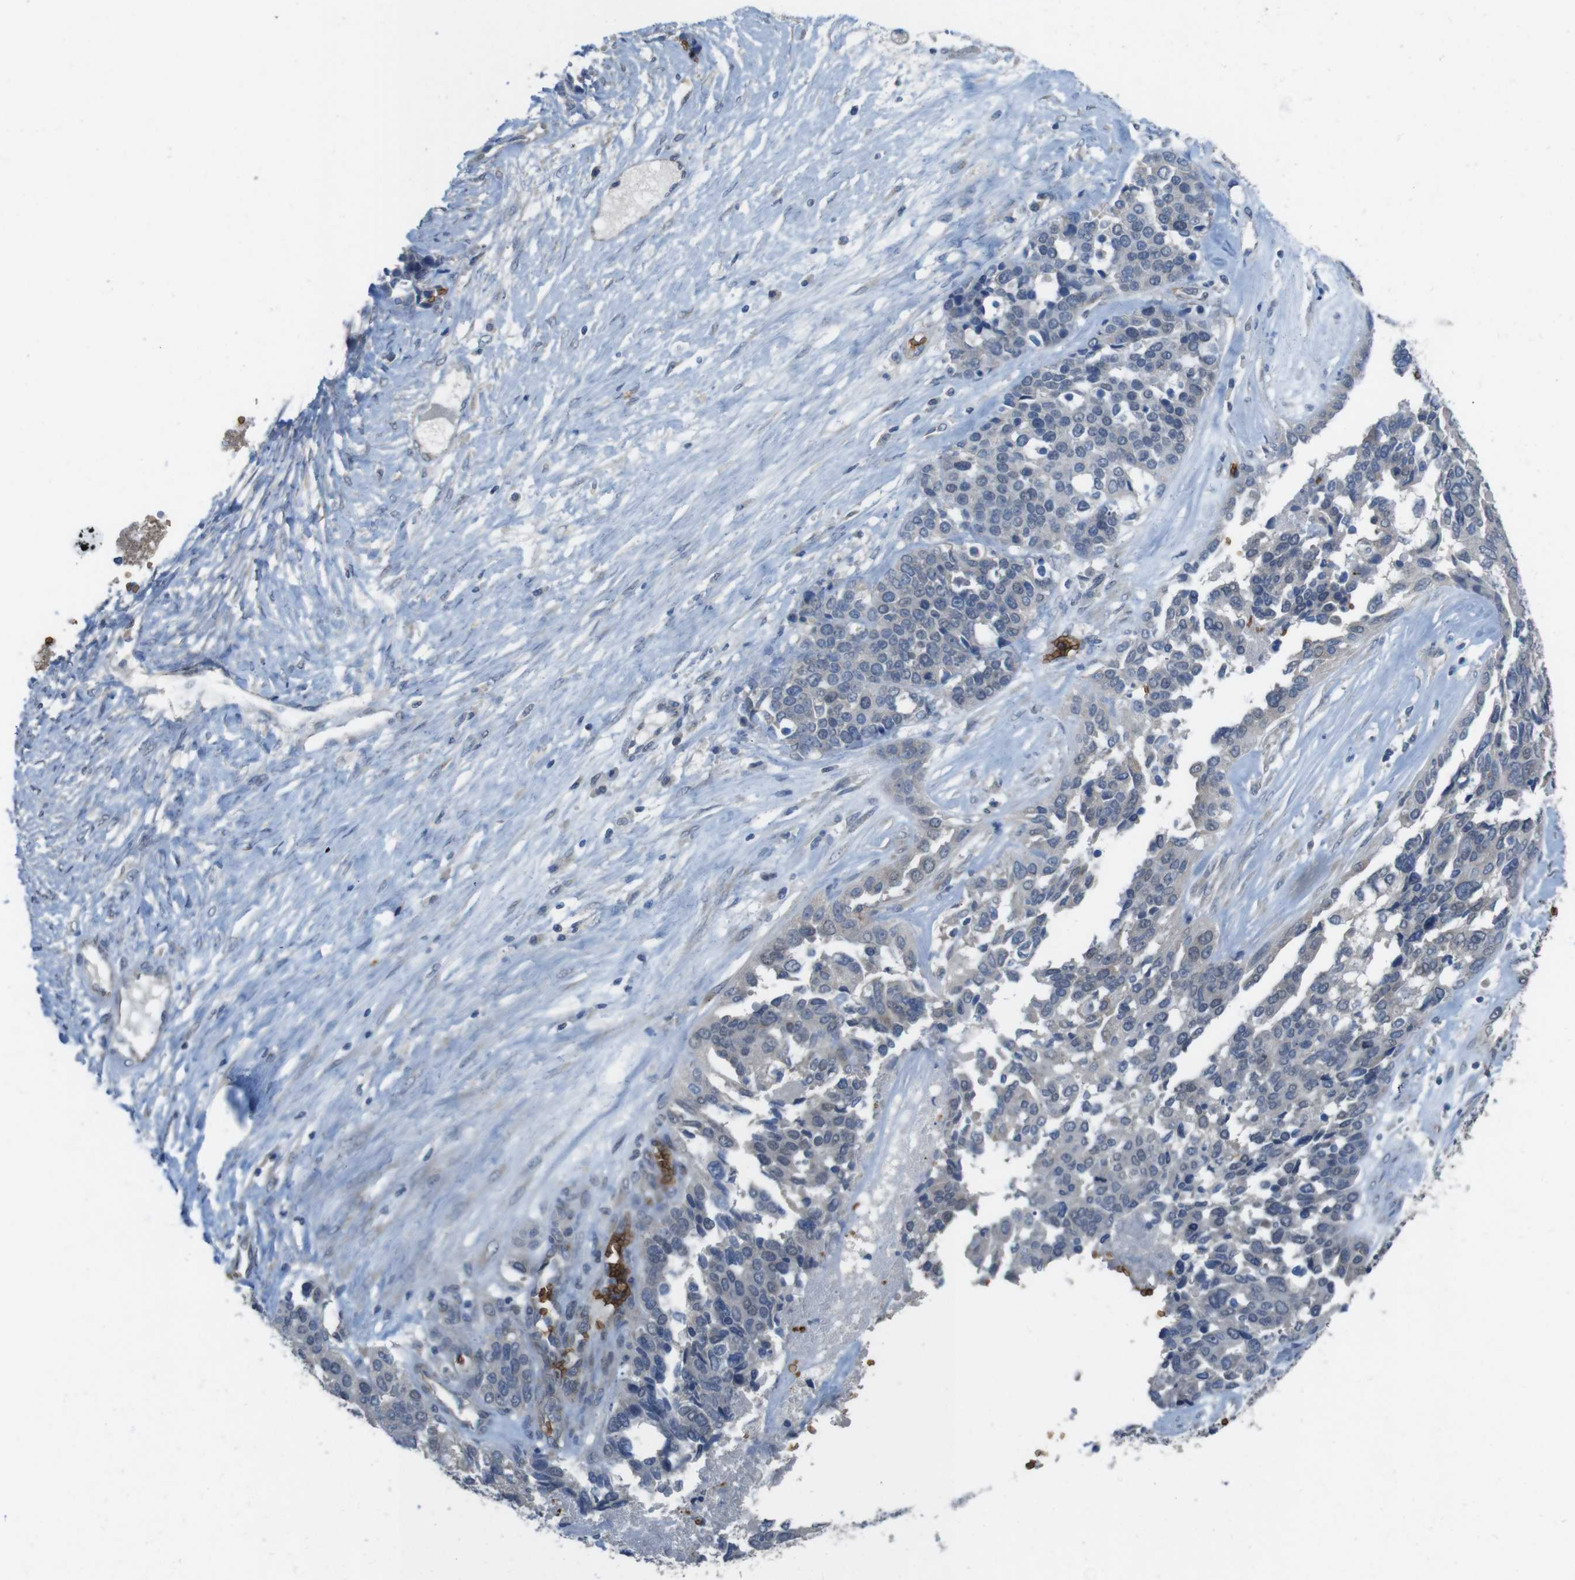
{"staining": {"intensity": "negative", "quantity": "none", "location": "none"}, "tissue": "ovarian cancer", "cell_type": "Tumor cells", "image_type": "cancer", "snomed": [{"axis": "morphology", "description": "Cystadenocarcinoma, serous, NOS"}, {"axis": "topography", "description": "Ovary"}], "caption": "There is no significant staining in tumor cells of ovarian cancer (serous cystadenocarcinoma).", "gene": "GYPA", "patient": {"sex": "female", "age": 44}}